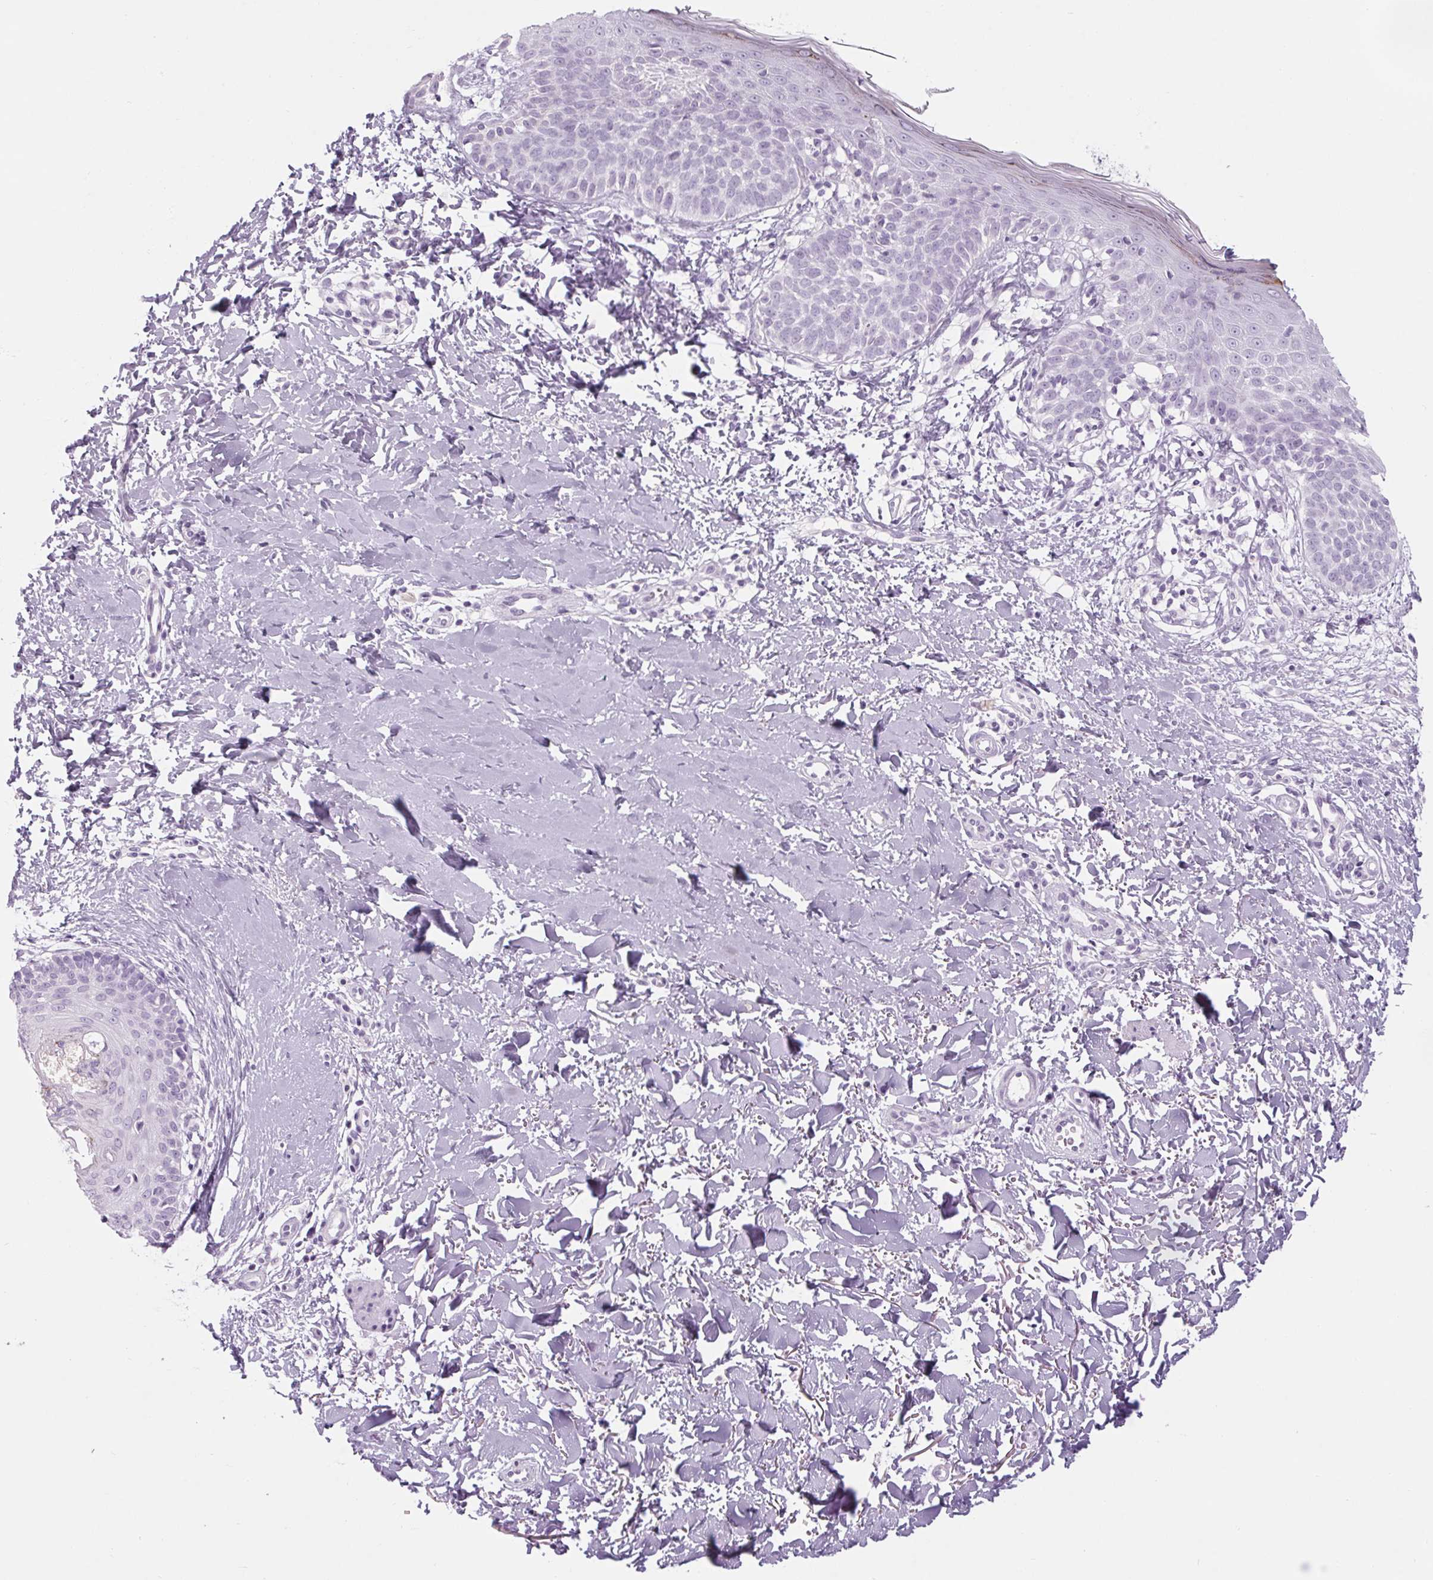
{"staining": {"intensity": "negative", "quantity": "none", "location": "none"}, "tissue": "skin cancer", "cell_type": "Tumor cells", "image_type": "cancer", "snomed": [{"axis": "morphology", "description": "Basal cell carcinoma"}, {"axis": "topography", "description": "Skin"}], "caption": "A histopathology image of basal cell carcinoma (skin) stained for a protein shows no brown staining in tumor cells.", "gene": "RPTN", "patient": {"sex": "male", "age": 57}}